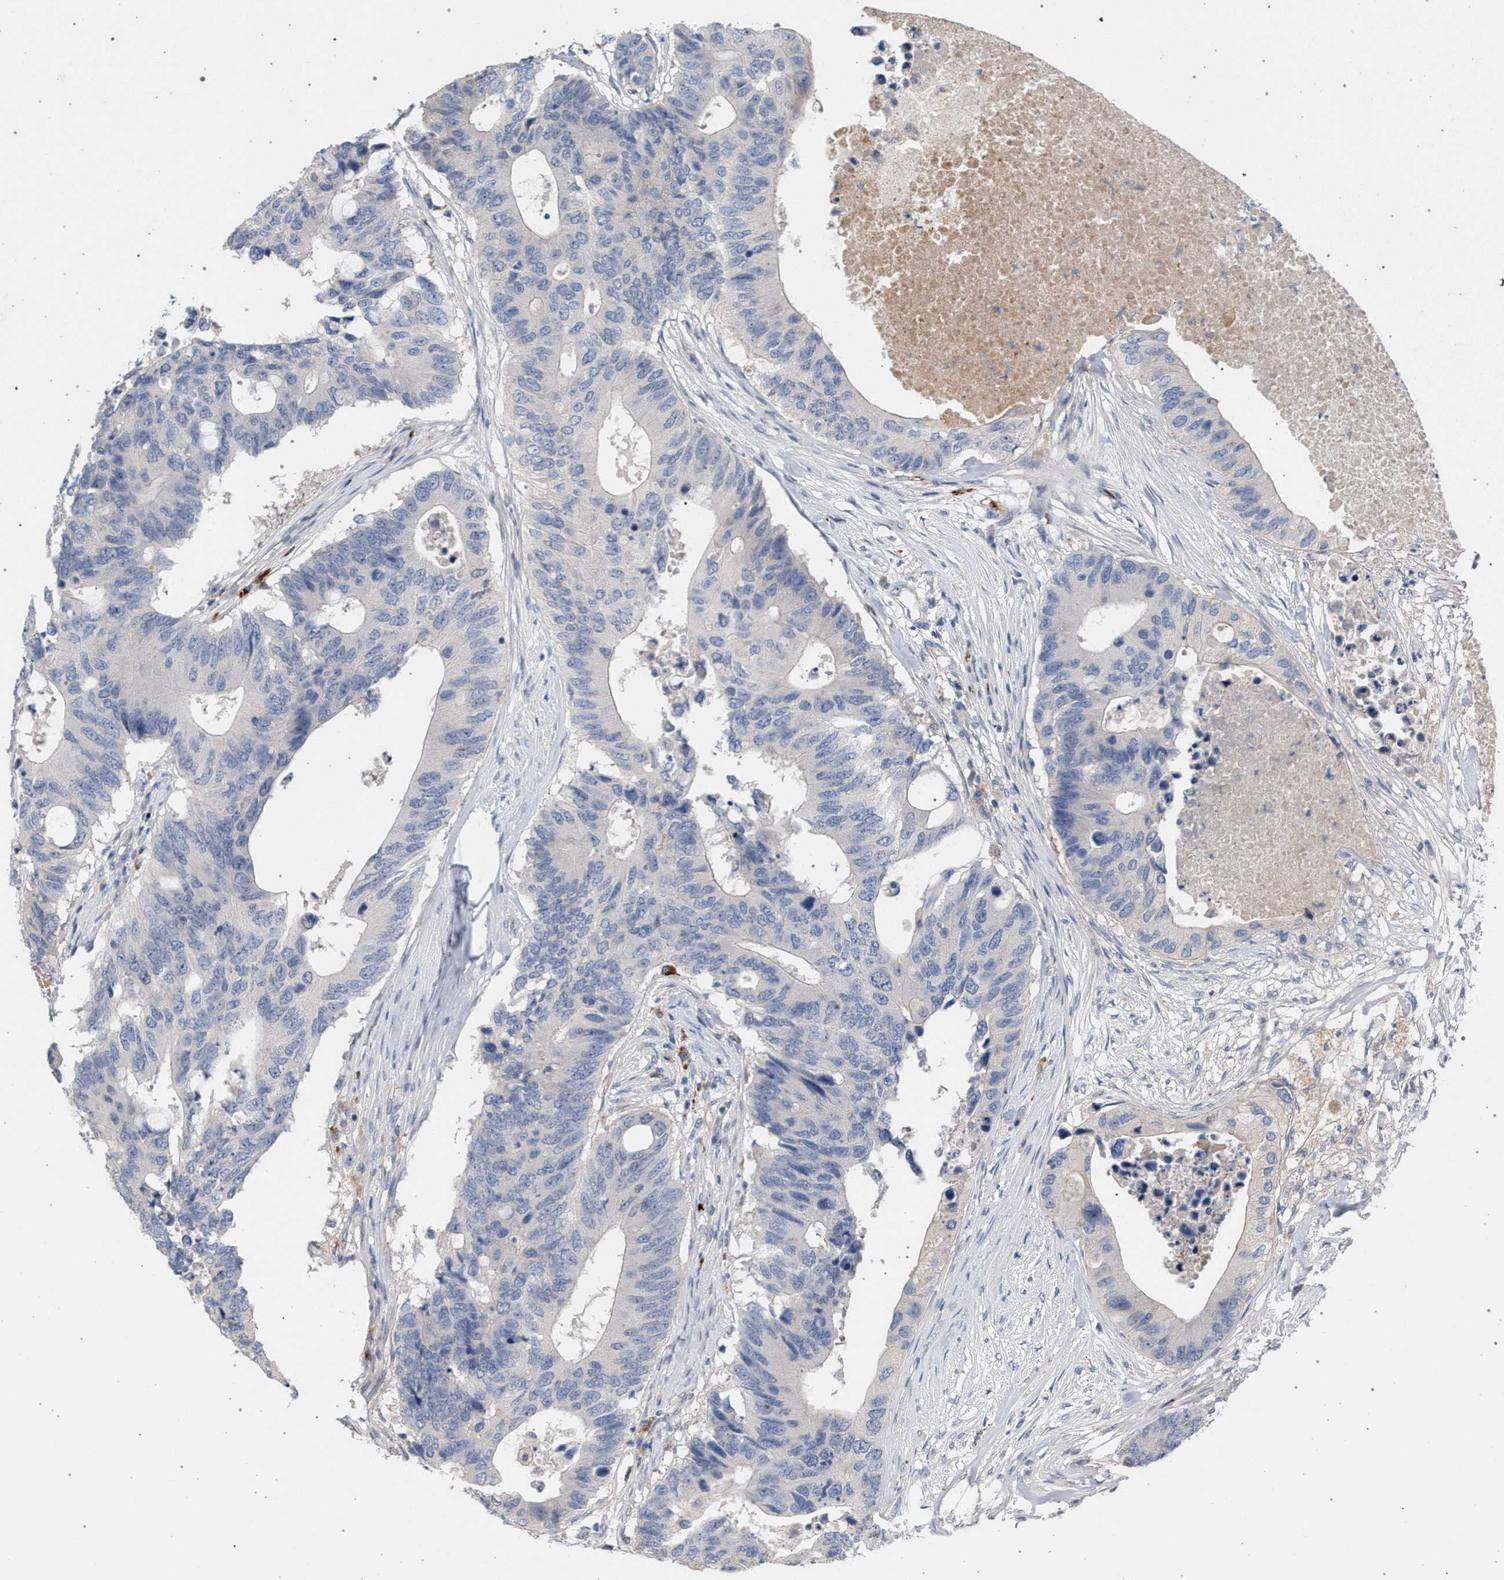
{"staining": {"intensity": "negative", "quantity": "none", "location": "none"}, "tissue": "colorectal cancer", "cell_type": "Tumor cells", "image_type": "cancer", "snomed": [{"axis": "morphology", "description": "Adenocarcinoma, NOS"}, {"axis": "topography", "description": "Colon"}], "caption": "Tumor cells are negative for brown protein staining in colorectal cancer.", "gene": "MAMDC2", "patient": {"sex": "male", "age": 71}}